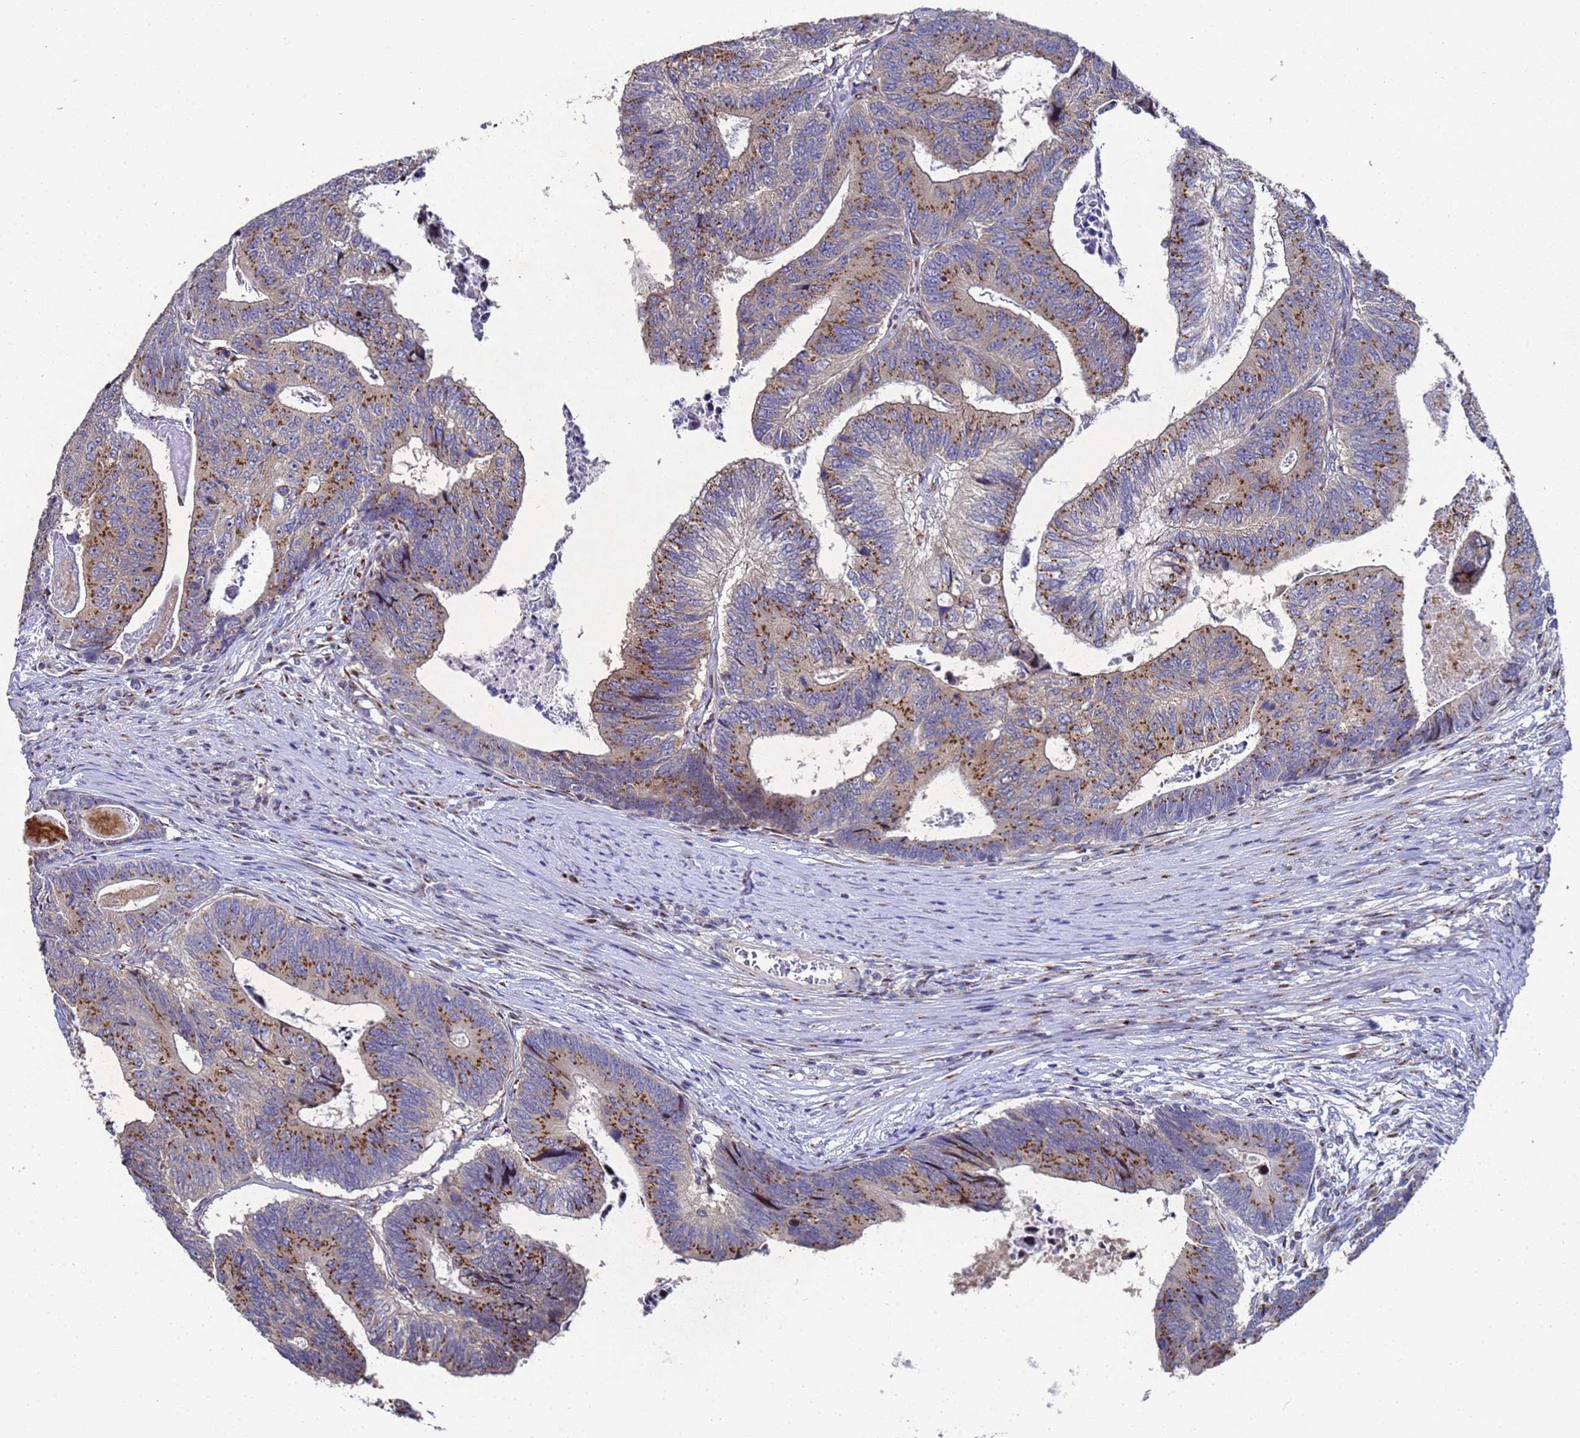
{"staining": {"intensity": "moderate", "quantity": ">75%", "location": "cytoplasmic/membranous"}, "tissue": "colorectal cancer", "cell_type": "Tumor cells", "image_type": "cancer", "snomed": [{"axis": "morphology", "description": "Adenocarcinoma, NOS"}, {"axis": "topography", "description": "Colon"}], "caption": "Adenocarcinoma (colorectal) was stained to show a protein in brown. There is medium levels of moderate cytoplasmic/membranous expression in about >75% of tumor cells. The protein of interest is shown in brown color, while the nuclei are stained blue.", "gene": "NSUN6", "patient": {"sex": "female", "age": 67}}